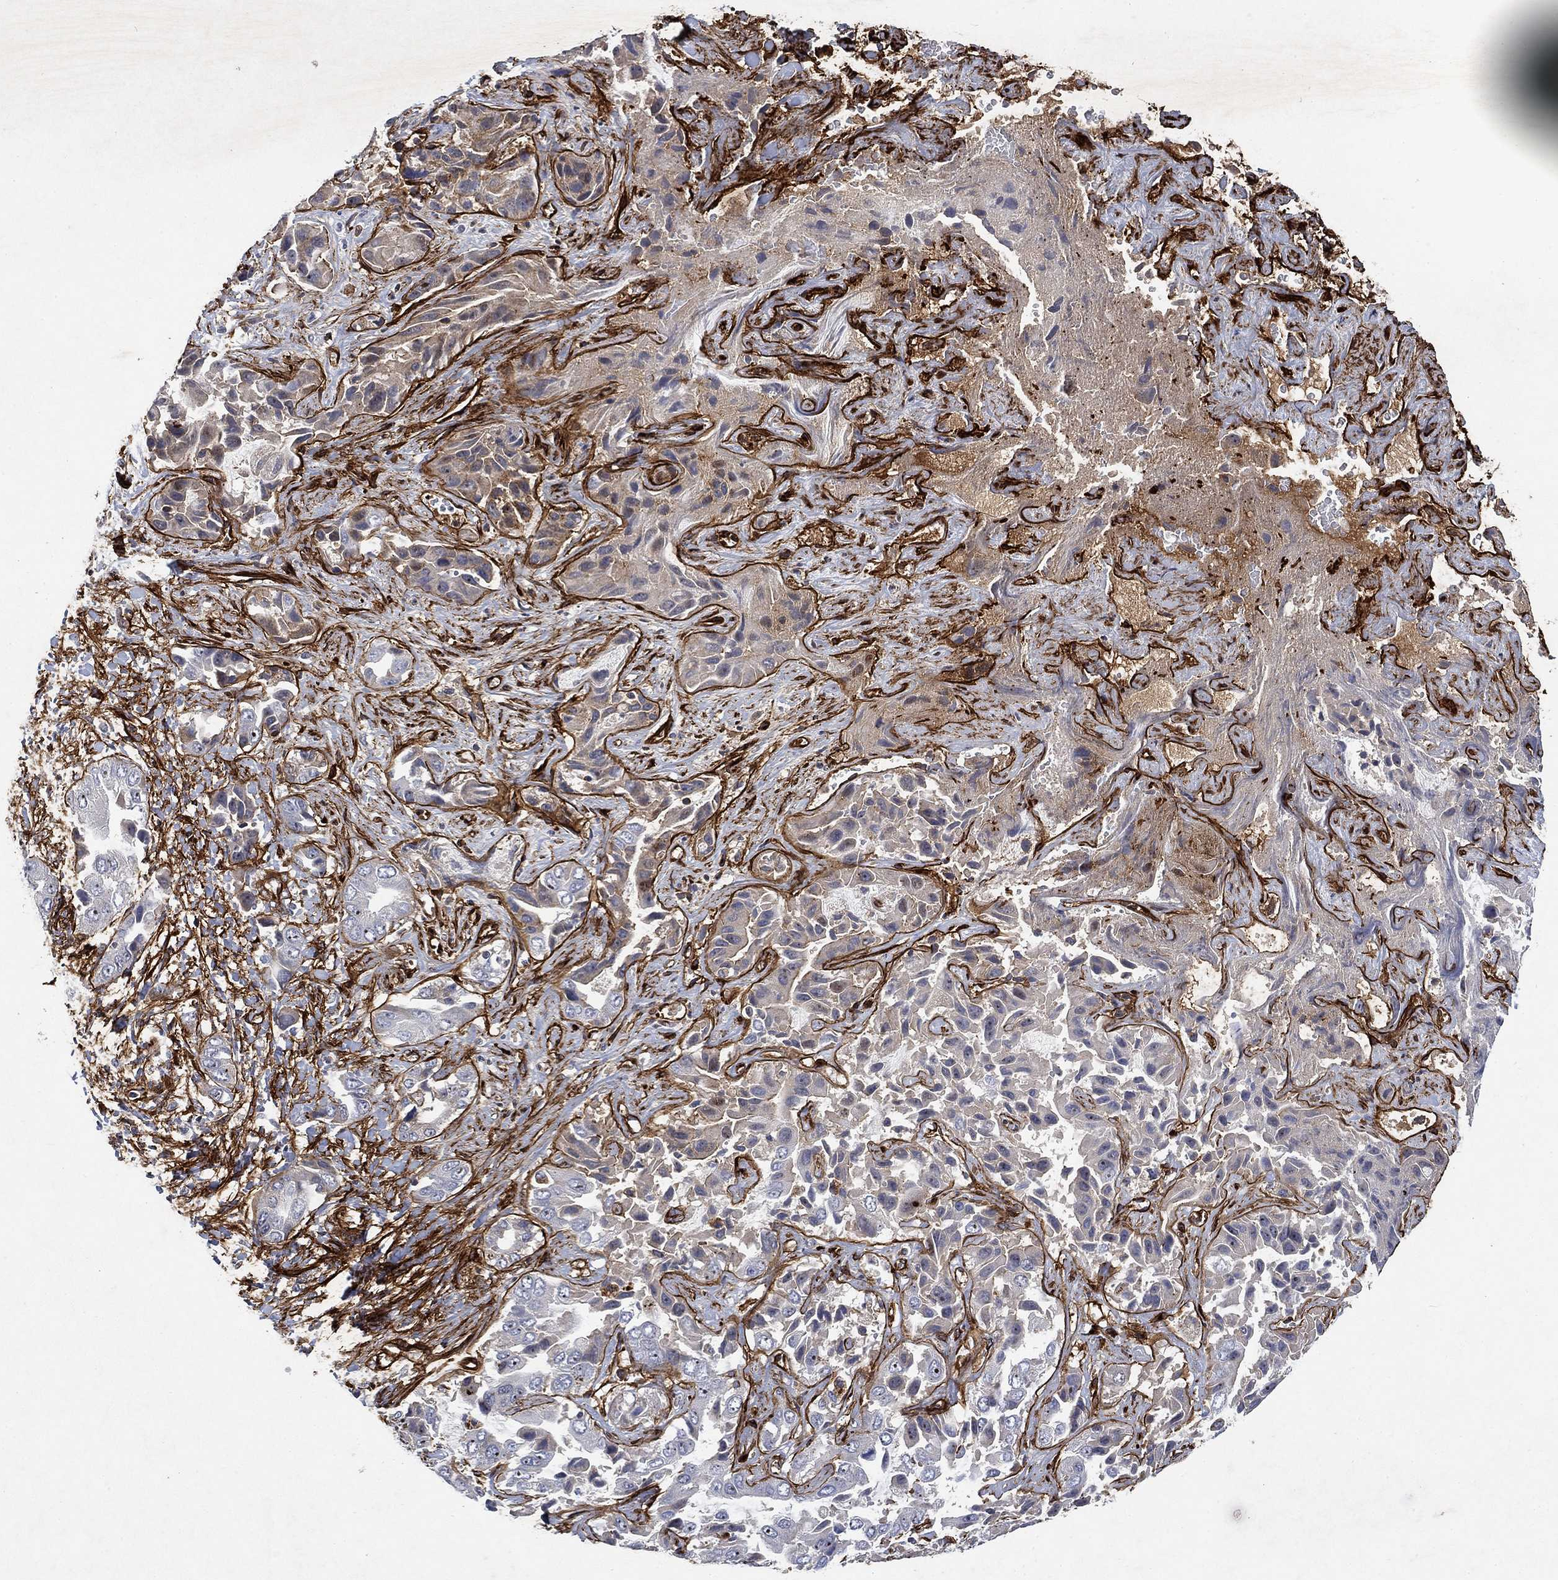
{"staining": {"intensity": "negative", "quantity": "none", "location": "none"}, "tissue": "liver cancer", "cell_type": "Tumor cells", "image_type": "cancer", "snomed": [{"axis": "morphology", "description": "Cholangiocarcinoma"}, {"axis": "topography", "description": "Liver"}], "caption": "This histopathology image is of liver cholangiocarcinoma stained with IHC to label a protein in brown with the nuclei are counter-stained blue. There is no positivity in tumor cells.", "gene": "COL4A2", "patient": {"sex": "female", "age": 52}}